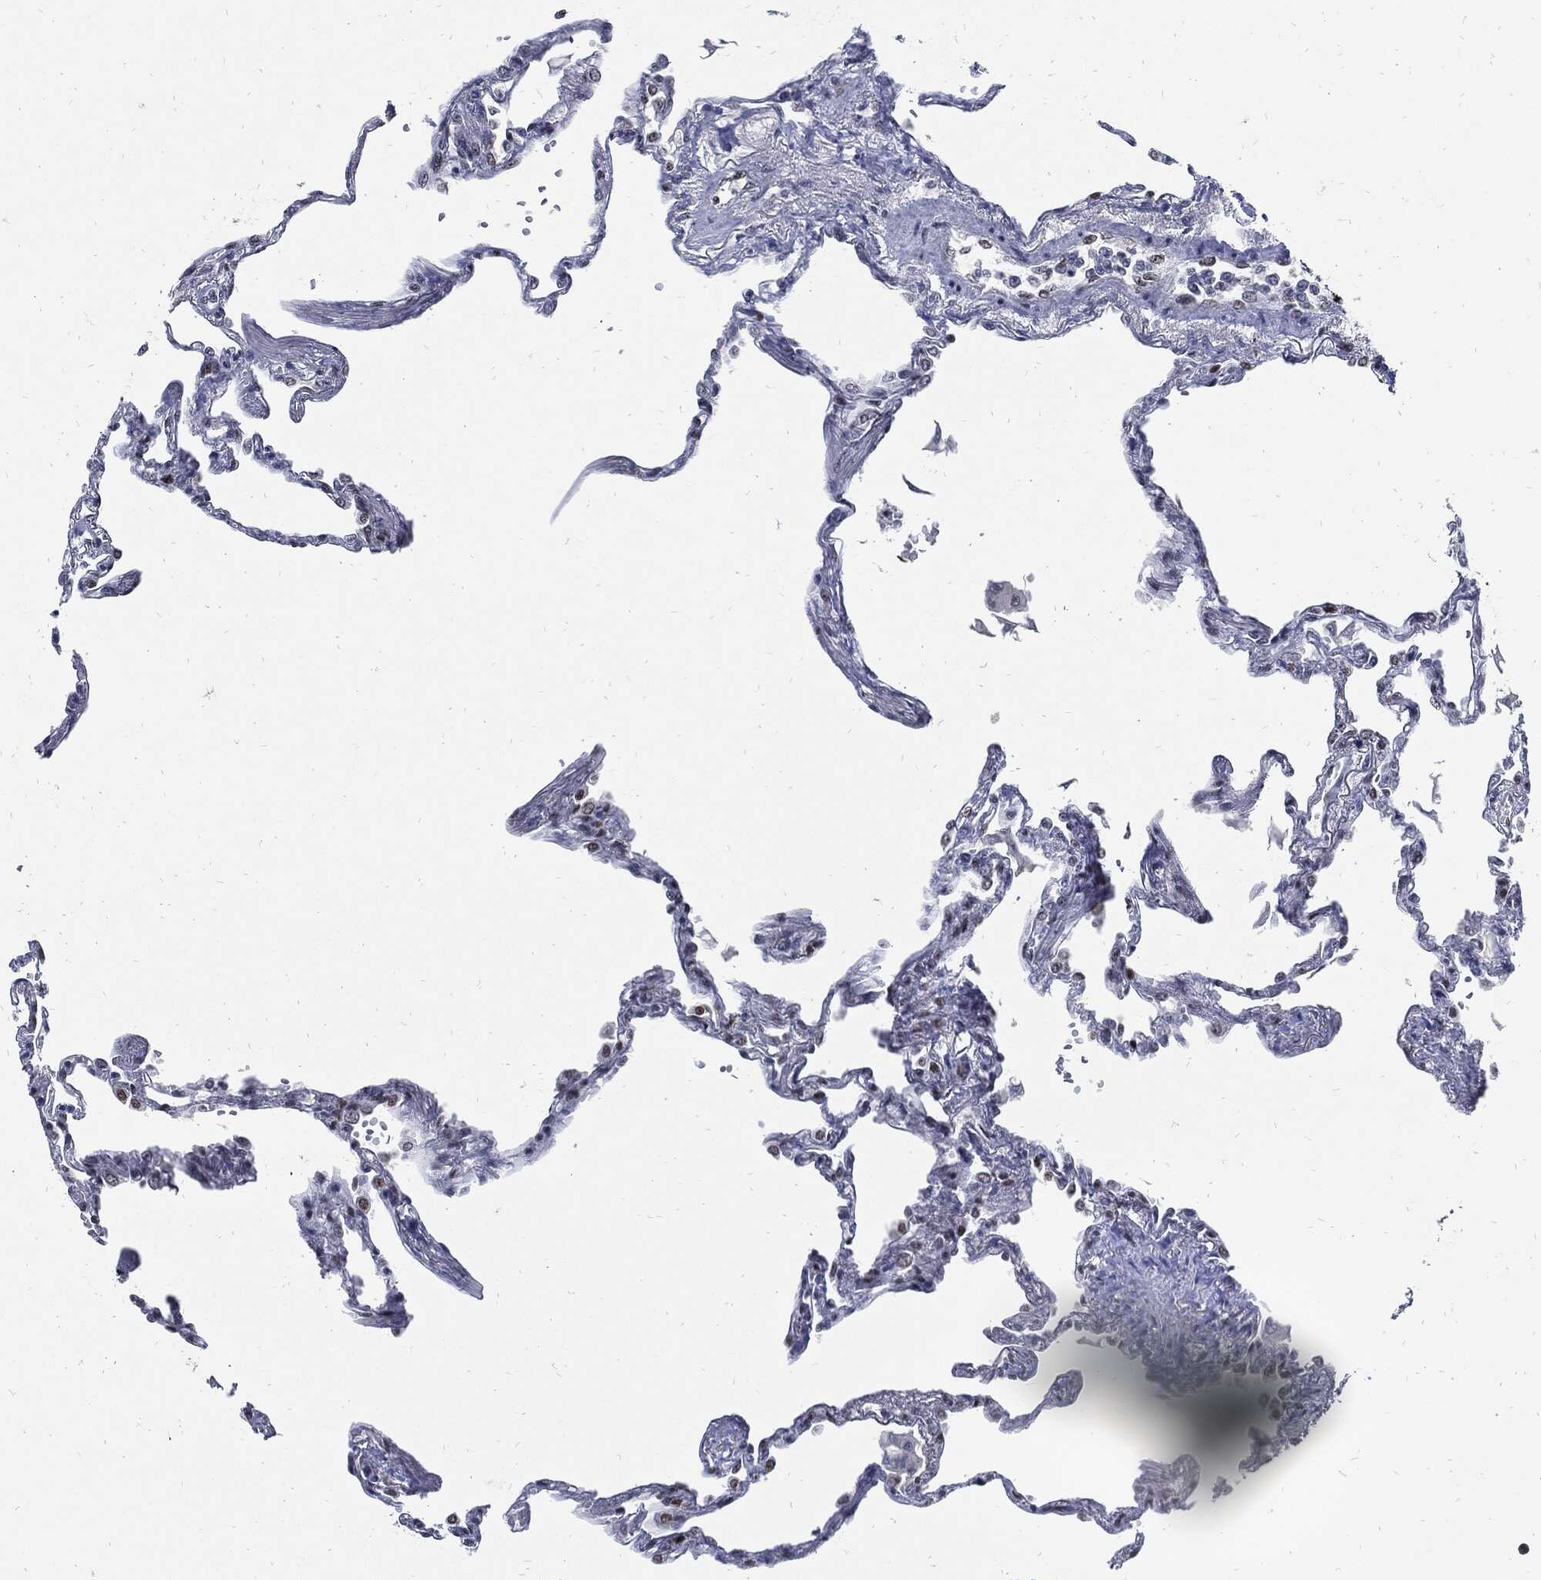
{"staining": {"intensity": "strong", "quantity": "25%-75%", "location": "nuclear"}, "tissue": "lung", "cell_type": "Alveolar cells", "image_type": "normal", "snomed": [{"axis": "morphology", "description": "Normal tissue, NOS"}, {"axis": "topography", "description": "Lung"}], "caption": "The histopathology image displays staining of normal lung, revealing strong nuclear protein positivity (brown color) within alveolar cells. The protein of interest is shown in brown color, while the nuclei are stained blue.", "gene": "NBN", "patient": {"sex": "male", "age": 78}}